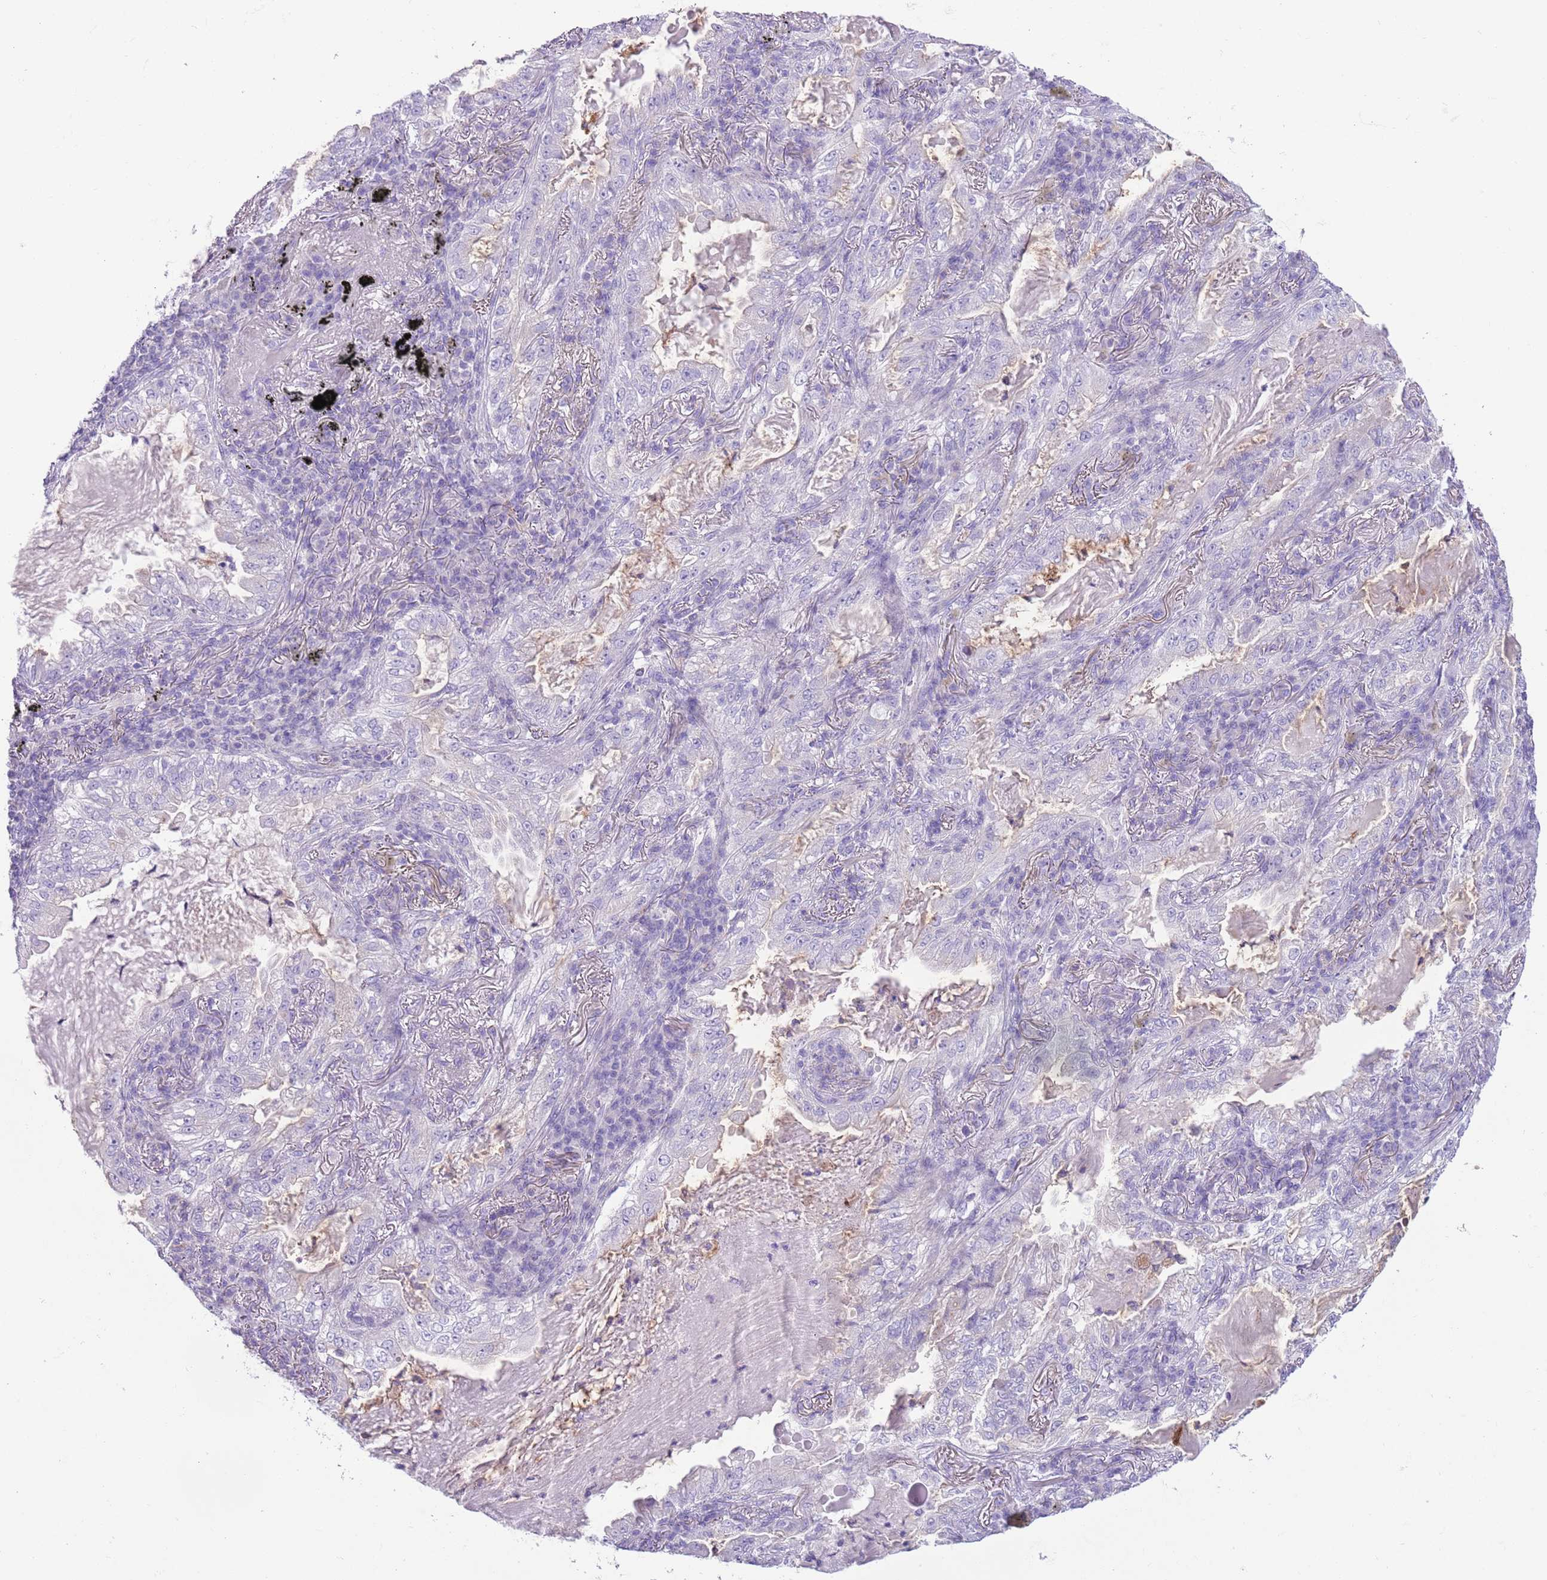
{"staining": {"intensity": "negative", "quantity": "none", "location": "none"}, "tissue": "lung cancer", "cell_type": "Tumor cells", "image_type": "cancer", "snomed": [{"axis": "morphology", "description": "Adenocarcinoma, NOS"}, {"axis": "topography", "description": "Lung"}], "caption": "Immunohistochemical staining of human lung cancer (adenocarcinoma) displays no significant staining in tumor cells.", "gene": "ZNF697", "patient": {"sex": "female", "age": 73}}